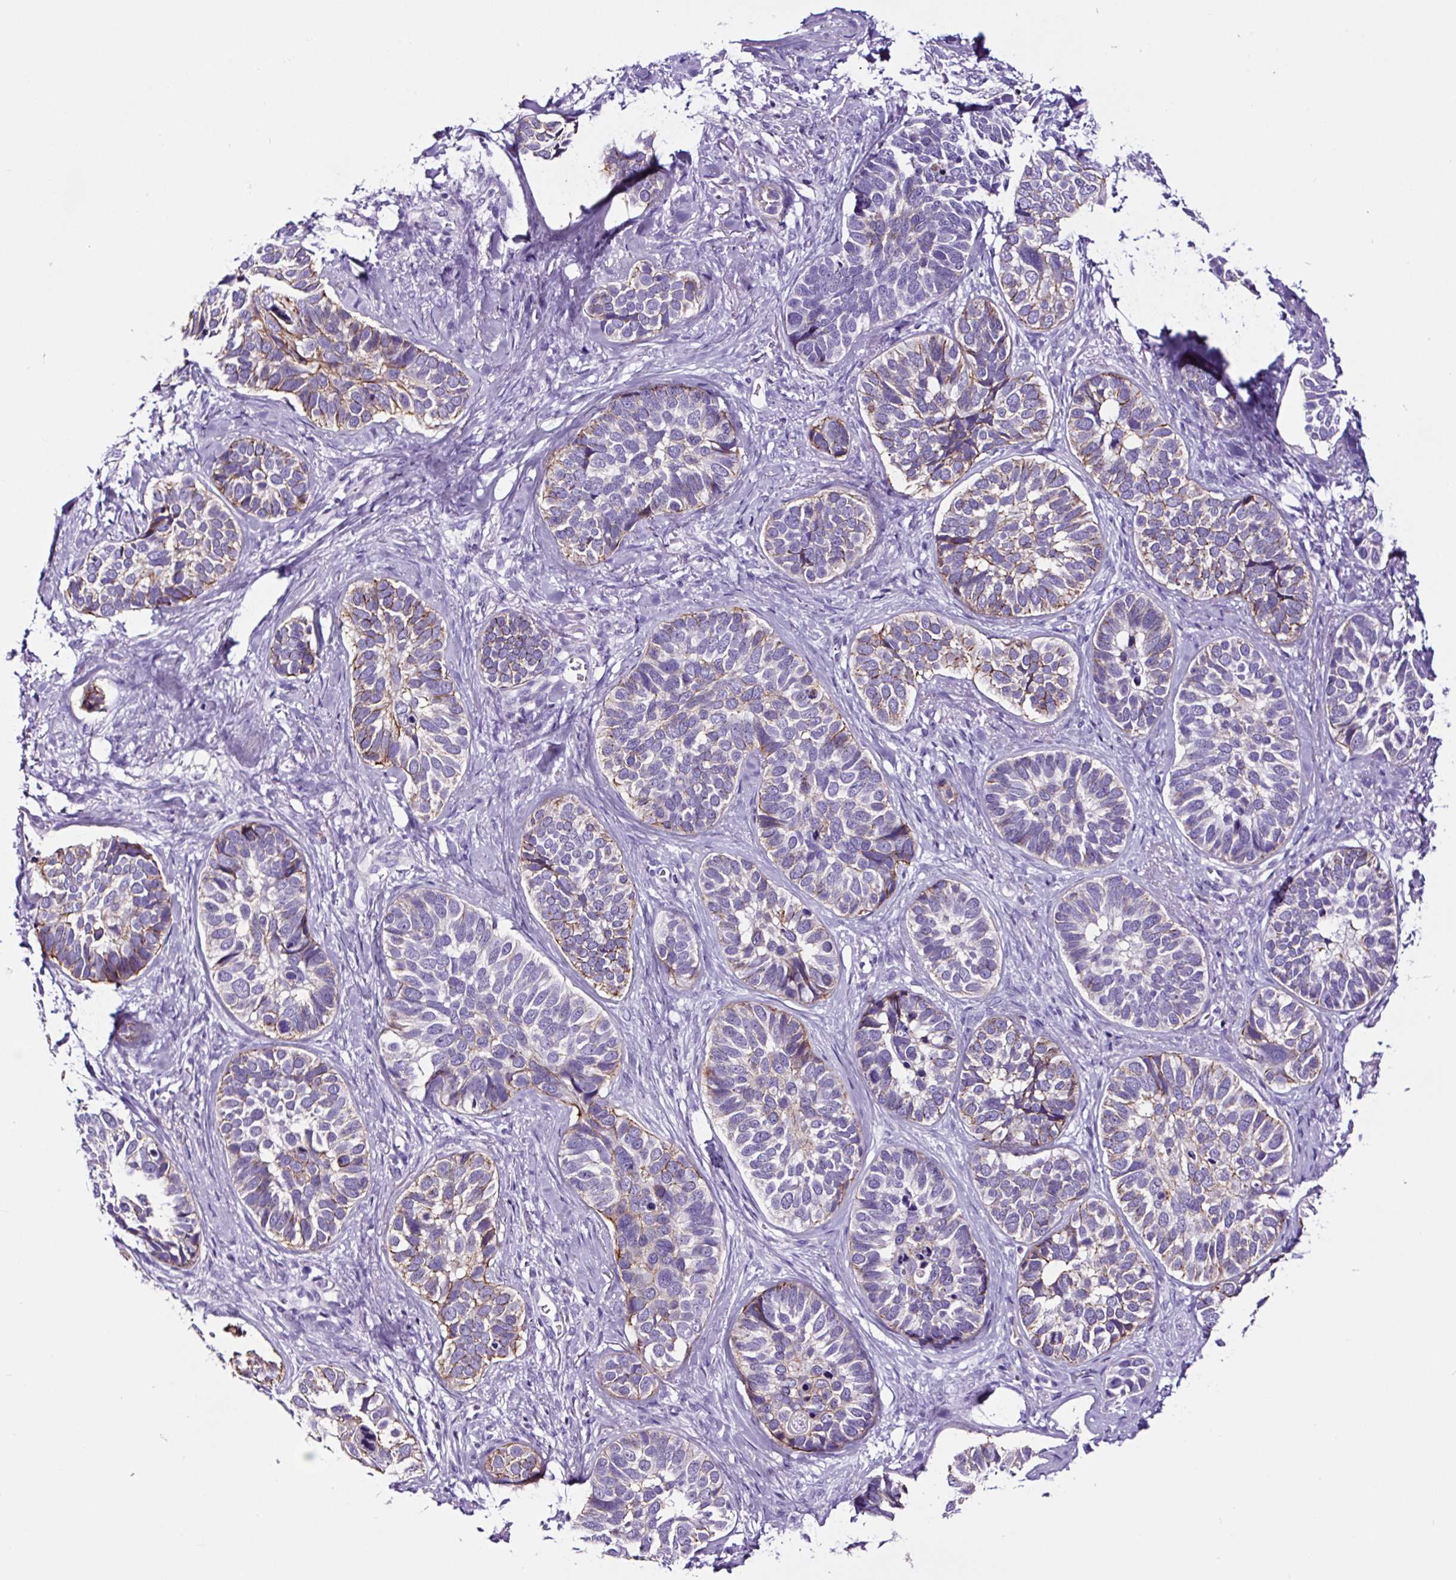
{"staining": {"intensity": "weak", "quantity": "25%-75%", "location": "cytoplasmic/membranous"}, "tissue": "skin cancer", "cell_type": "Tumor cells", "image_type": "cancer", "snomed": [{"axis": "morphology", "description": "Basal cell carcinoma"}, {"axis": "topography", "description": "Skin"}], "caption": "A high-resolution photomicrograph shows IHC staining of skin cancer, which displays weak cytoplasmic/membranous staining in approximately 25%-75% of tumor cells. The staining was performed using DAB, with brown indicating positive protein expression. Nuclei are stained blue with hematoxylin.", "gene": "TAFA3", "patient": {"sex": "male", "age": 62}}